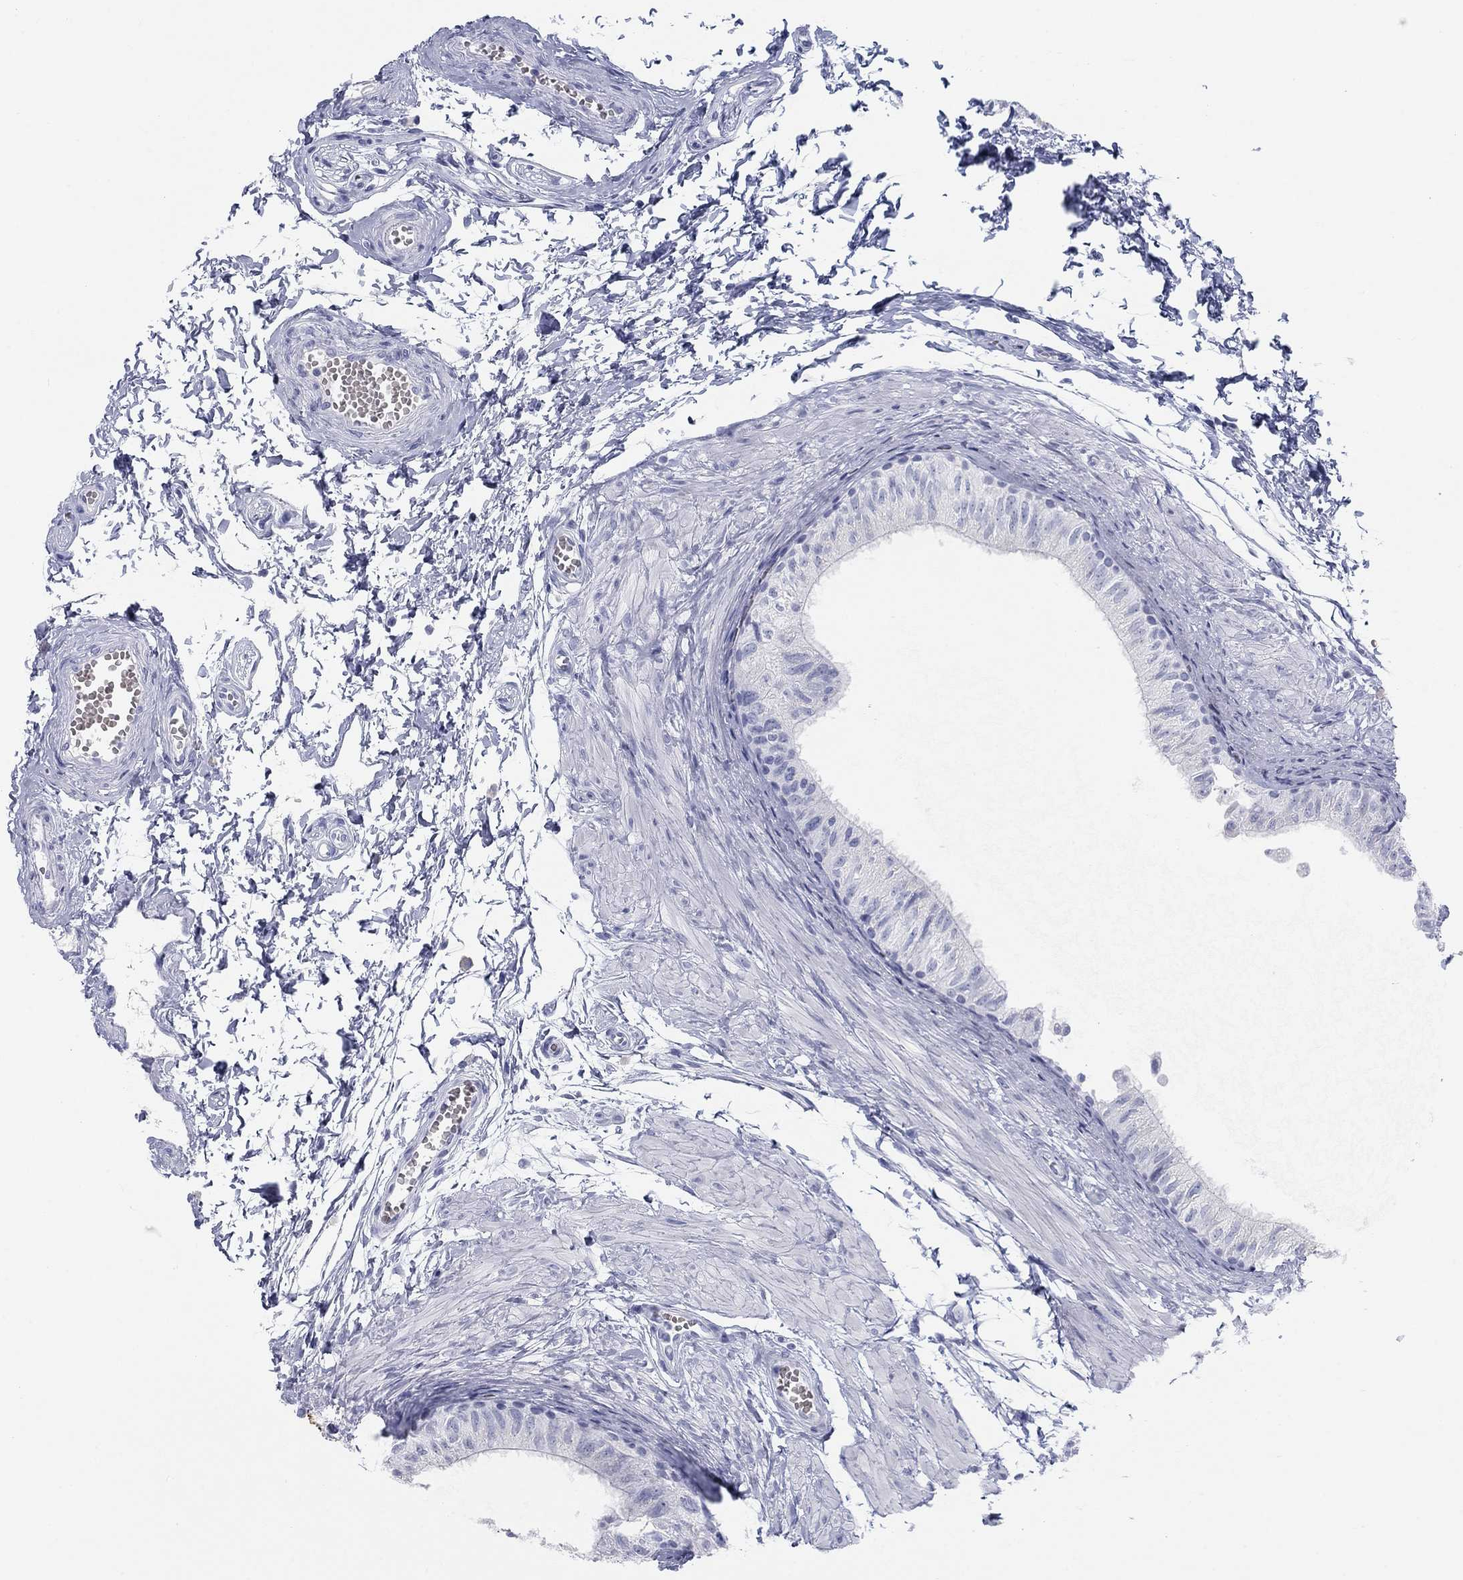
{"staining": {"intensity": "negative", "quantity": "none", "location": "none"}, "tissue": "epididymis", "cell_type": "Glandular cells", "image_type": "normal", "snomed": [{"axis": "morphology", "description": "Normal tissue, NOS"}, {"axis": "topography", "description": "Epididymis"}], "caption": "This is an IHC histopathology image of benign epididymis. There is no staining in glandular cells.", "gene": "CALB1", "patient": {"sex": "male", "age": 22}}